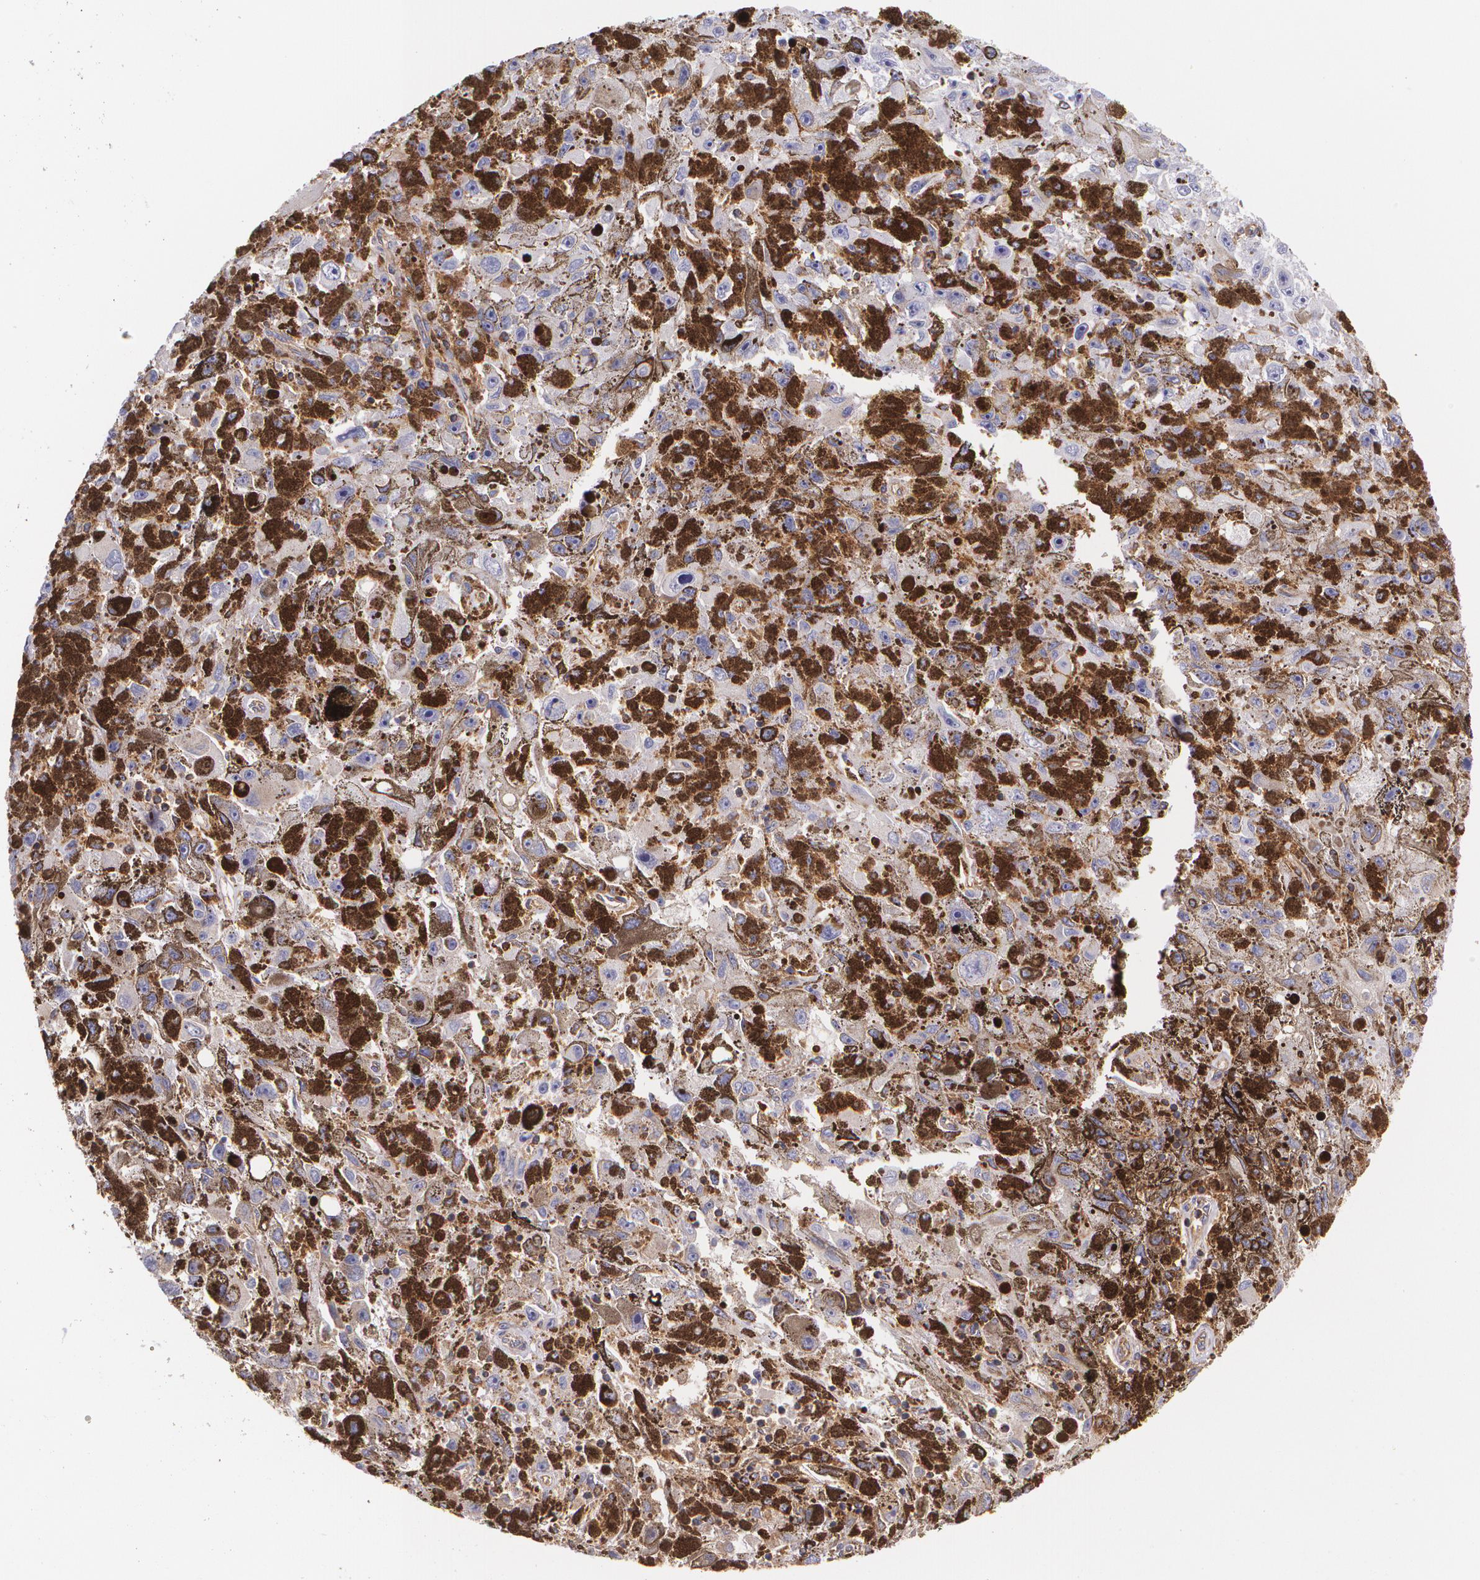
{"staining": {"intensity": "negative", "quantity": "none", "location": "none"}, "tissue": "melanoma", "cell_type": "Tumor cells", "image_type": "cancer", "snomed": [{"axis": "morphology", "description": "Malignant melanoma, NOS"}, {"axis": "topography", "description": "Skin"}], "caption": "A photomicrograph of melanoma stained for a protein demonstrates no brown staining in tumor cells. (DAB immunohistochemistry (IHC) with hematoxylin counter stain).", "gene": "B2M", "patient": {"sex": "female", "age": 104}}